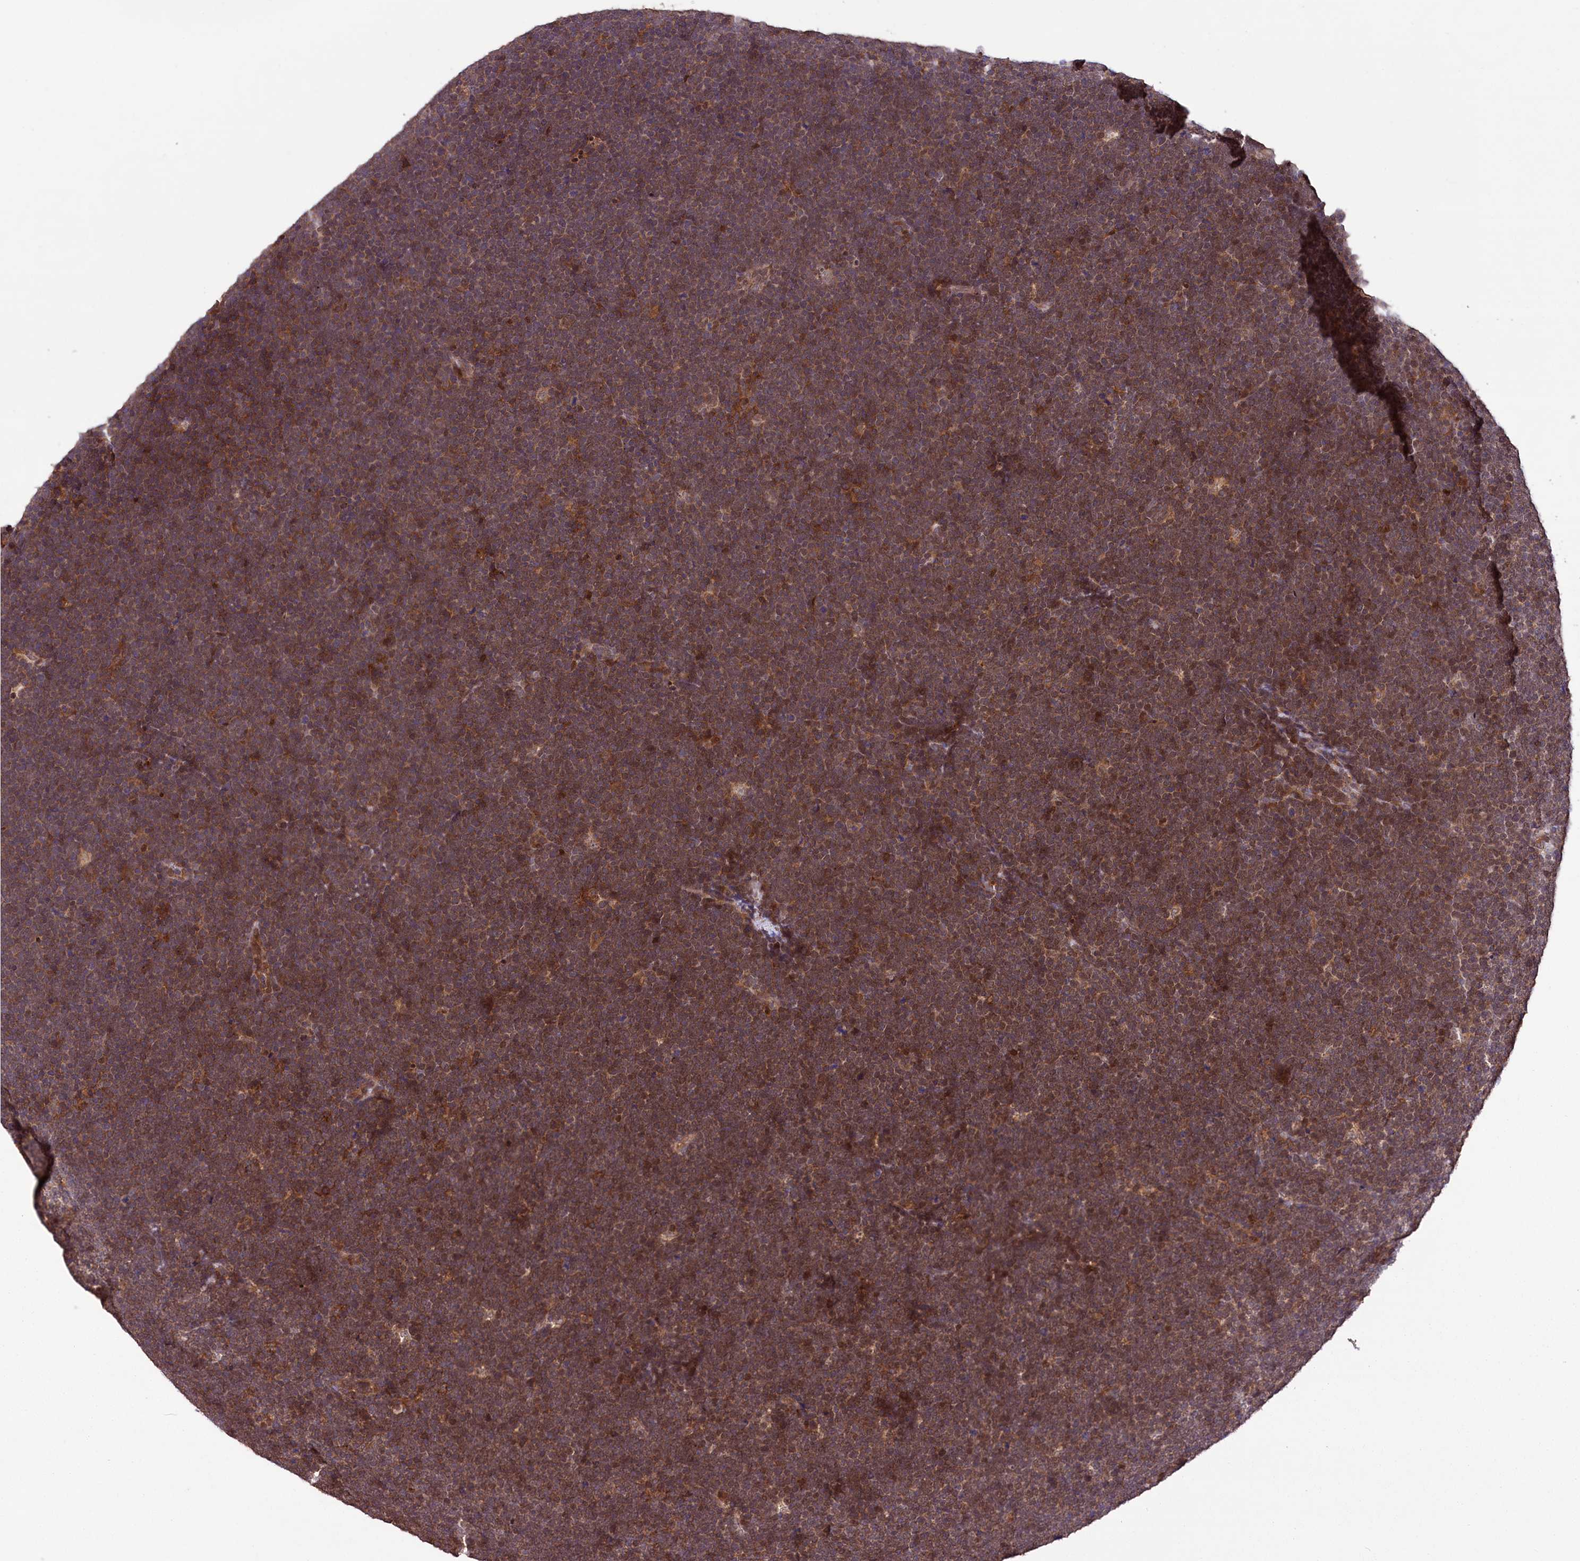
{"staining": {"intensity": "moderate", "quantity": "25%-75%", "location": "nuclear"}, "tissue": "lymphoma", "cell_type": "Tumor cells", "image_type": "cancer", "snomed": [{"axis": "morphology", "description": "Malignant lymphoma, non-Hodgkin's type, High grade"}, {"axis": "topography", "description": "Lymph node"}], "caption": "Human lymphoma stained for a protein (brown) shows moderate nuclear positive positivity in approximately 25%-75% of tumor cells.", "gene": "DPP3", "patient": {"sex": "male", "age": 13}}